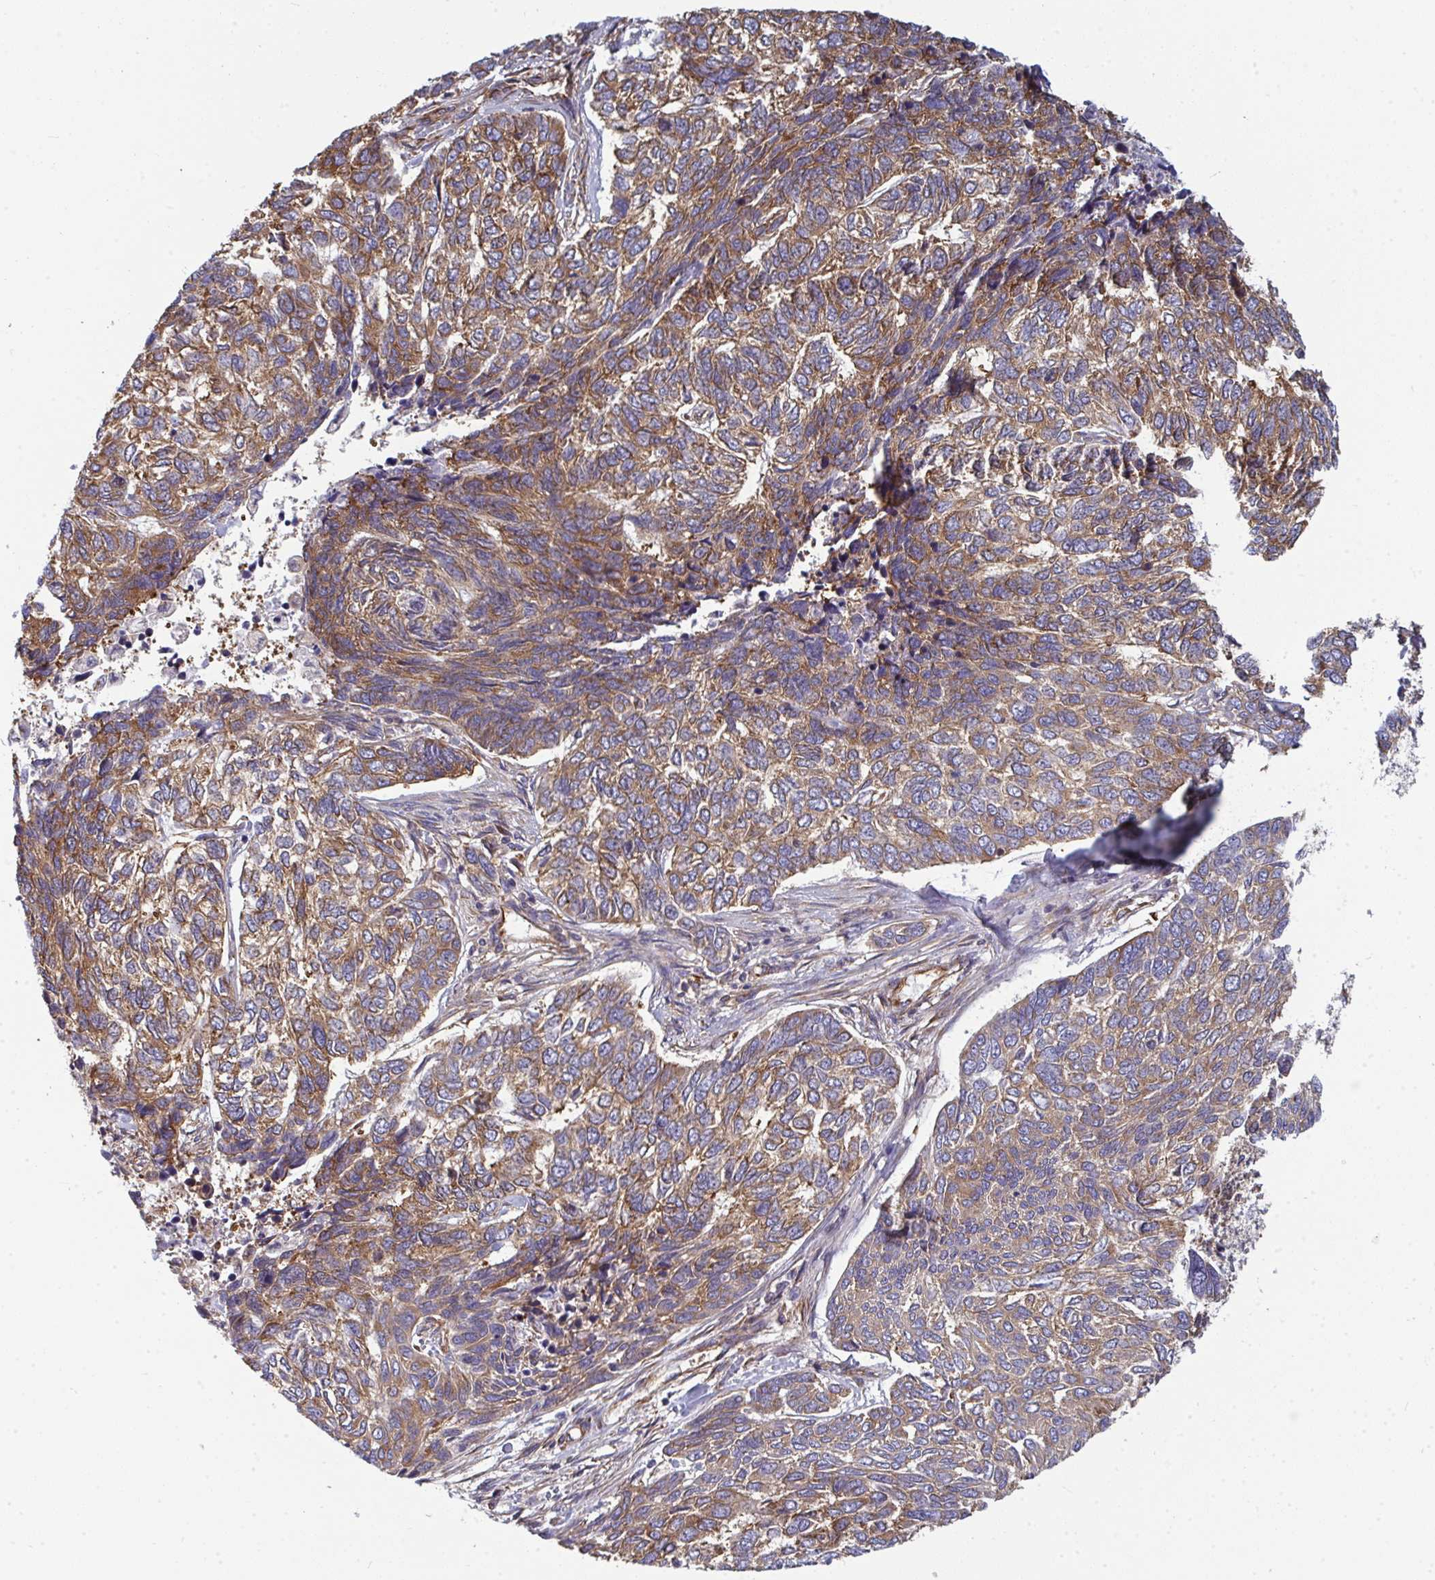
{"staining": {"intensity": "moderate", "quantity": ">75%", "location": "cytoplasmic/membranous"}, "tissue": "skin cancer", "cell_type": "Tumor cells", "image_type": "cancer", "snomed": [{"axis": "morphology", "description": "Basal cell carcinoma"}, {"axis": "topography", "description": "Skin"}], "caption": "Immunohistochemical staining of human skin cancer (basal cell carcinoma) demonstrates medium levels of moderate cytoplasmic/membranous expression in about >75% of tumor cells.", "gene": "DYNC1I2", "patient": {"sex": "female", "age": 65}}